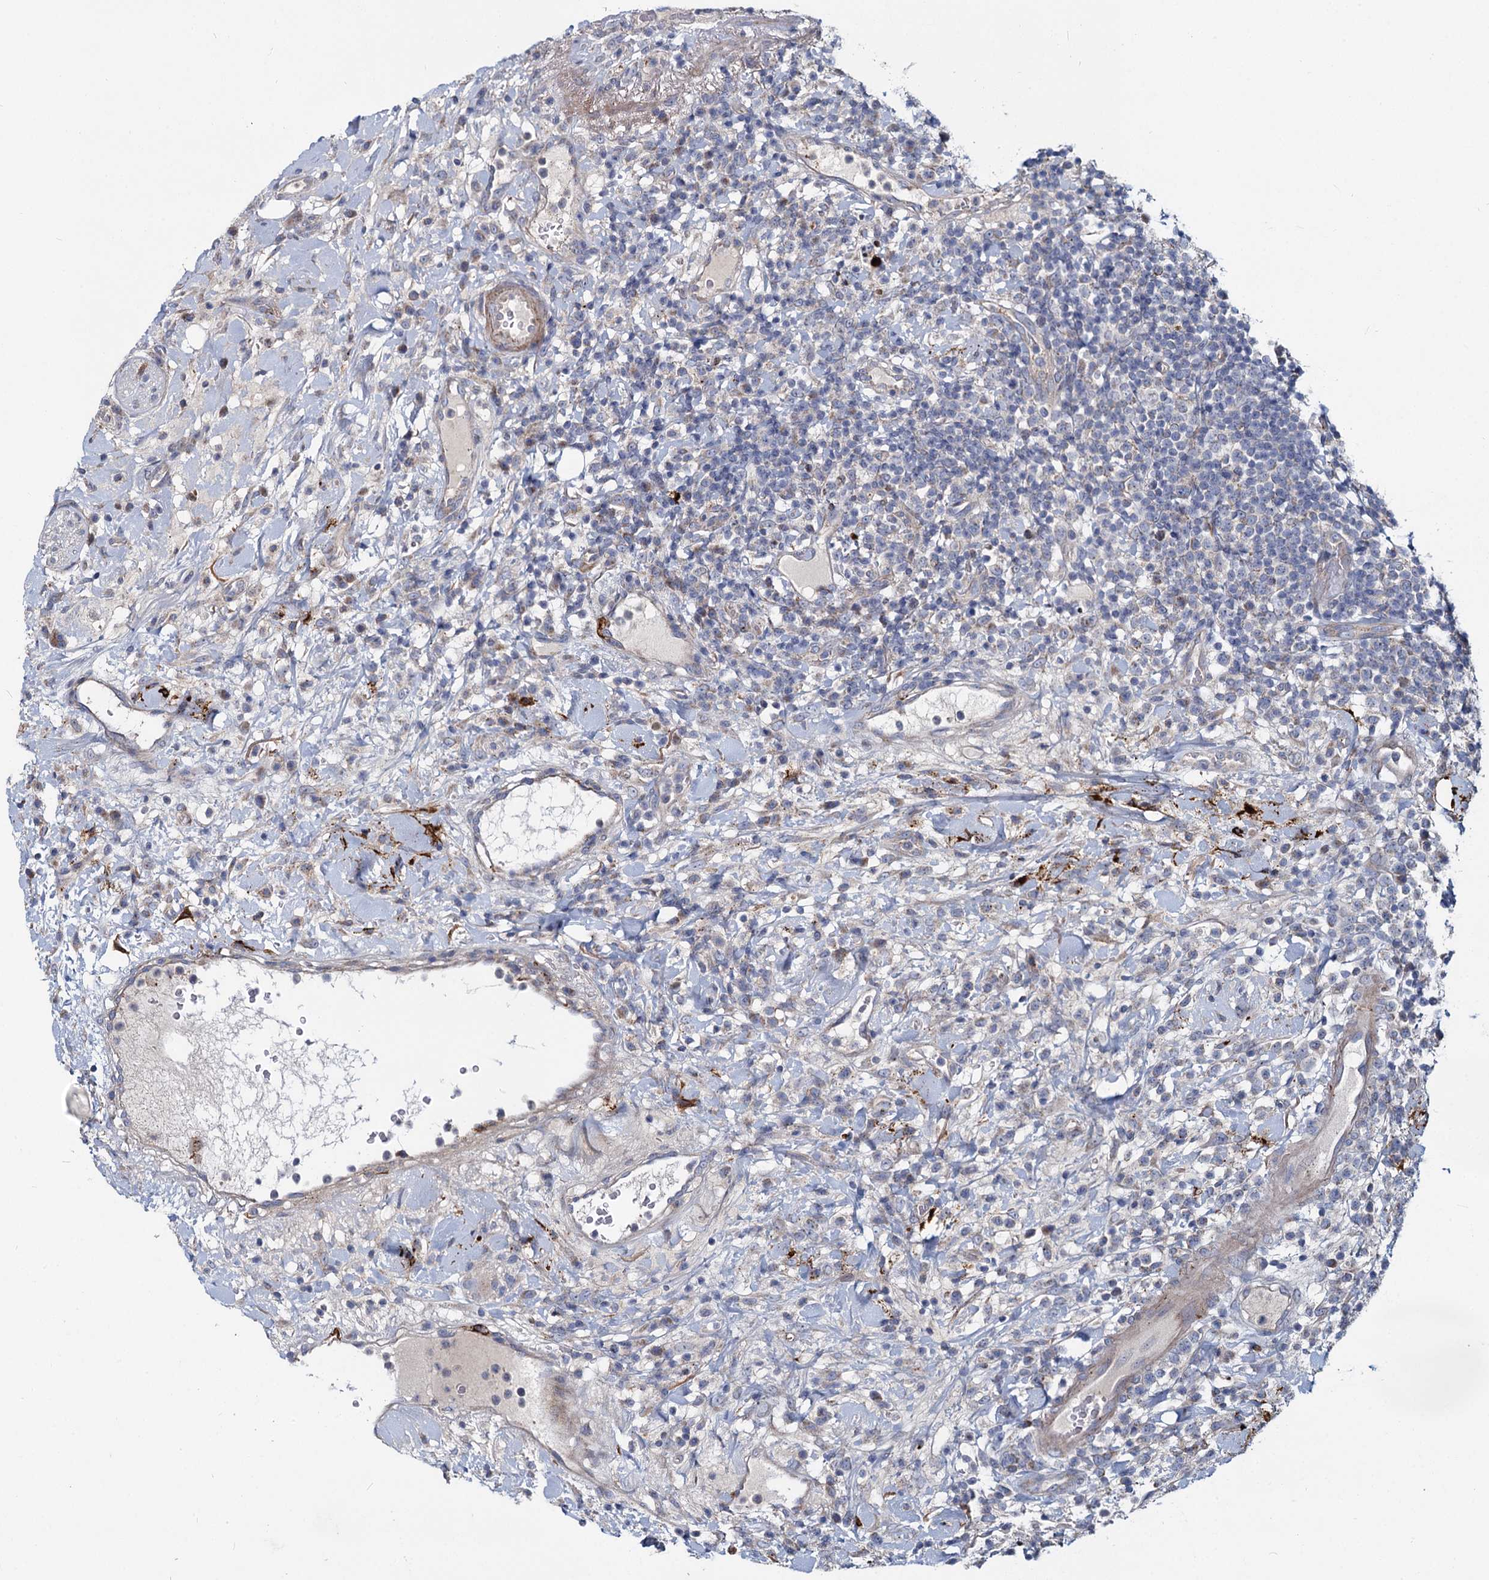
{"staining": {"intensity": "negative", "quantity": "none", "location": "none"}, "tissue": "lymphoma", "cell_type": "Tumor cells", "image_type": "cancer", "snomed": [{"axis": "morphology", "description": "Malignant lymphoma, non-Hodgkin's type, High grade"}, {"axis": "topography", "description": "Colon"}], "caption": "An immunohistochemistry (IHC) histopathology image of lymphoma is shown. There is no staining in tumor cells of lymphoma.", "gene": "DCUN1D2", "patient": {"sex": "female", "age": 53}}